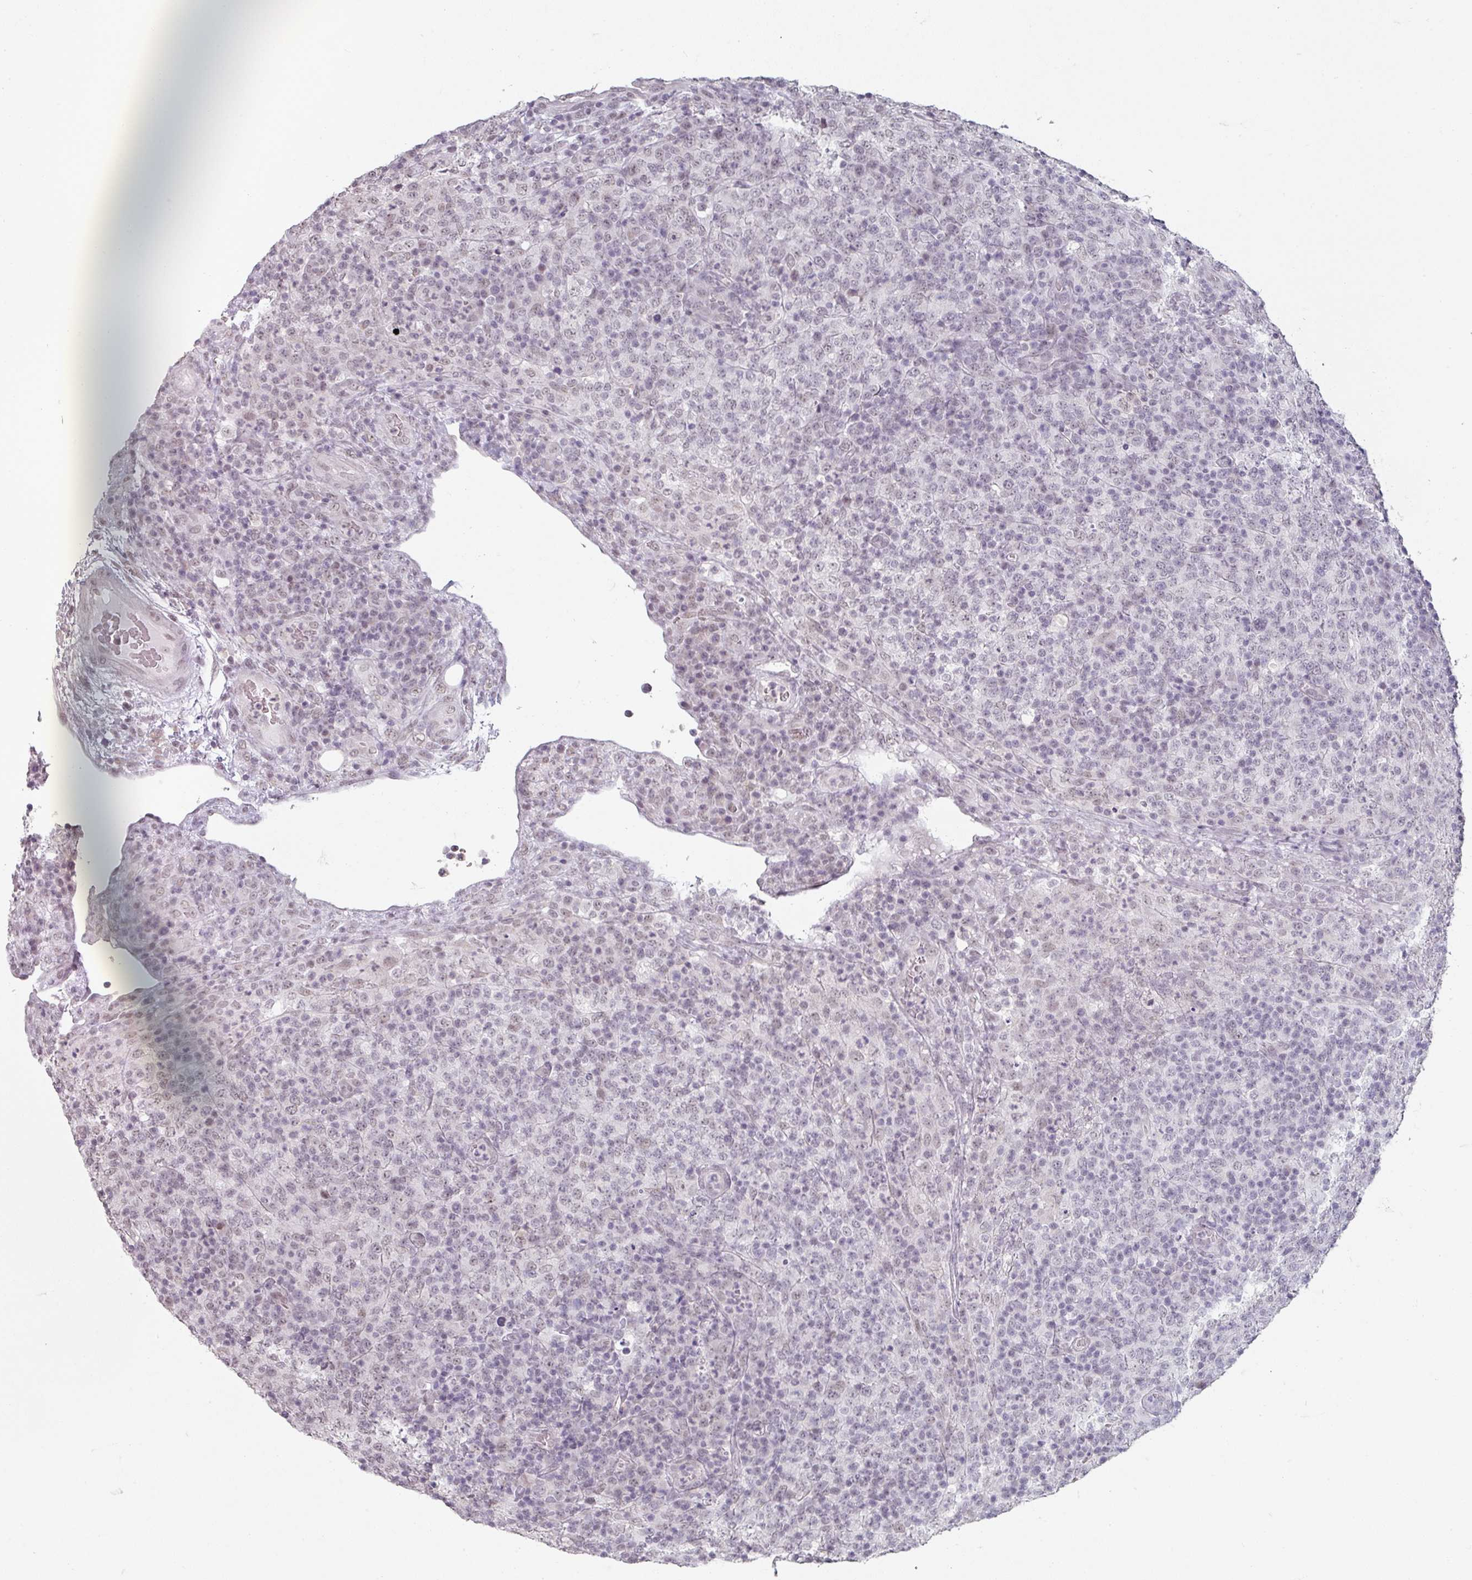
{"staining": {"intensity": "negative", "quantity": "none", "location": "none"}, "tissue": "lymphoma", "cell_type": "Tumor cells", "image_type": "cancer", "snomed": [{"axis": "morphology", "description": "Malignant lymphoma, non-Hodgkin's type, High grade"}, {"axis": "topography", "description": "Lymph node"}], "caption": "Immunohistochemistry photomicrograph of neoplastic tissue: malignant lymphoma, non-Hodgkin's type (high-grade) stained with DAB (3,3'-diaminobenzidine) demonstrates no significant protein positivity in tumor cells.", "gene": "SPRR1A", "patient": {"sex": "male", "age": 54}}